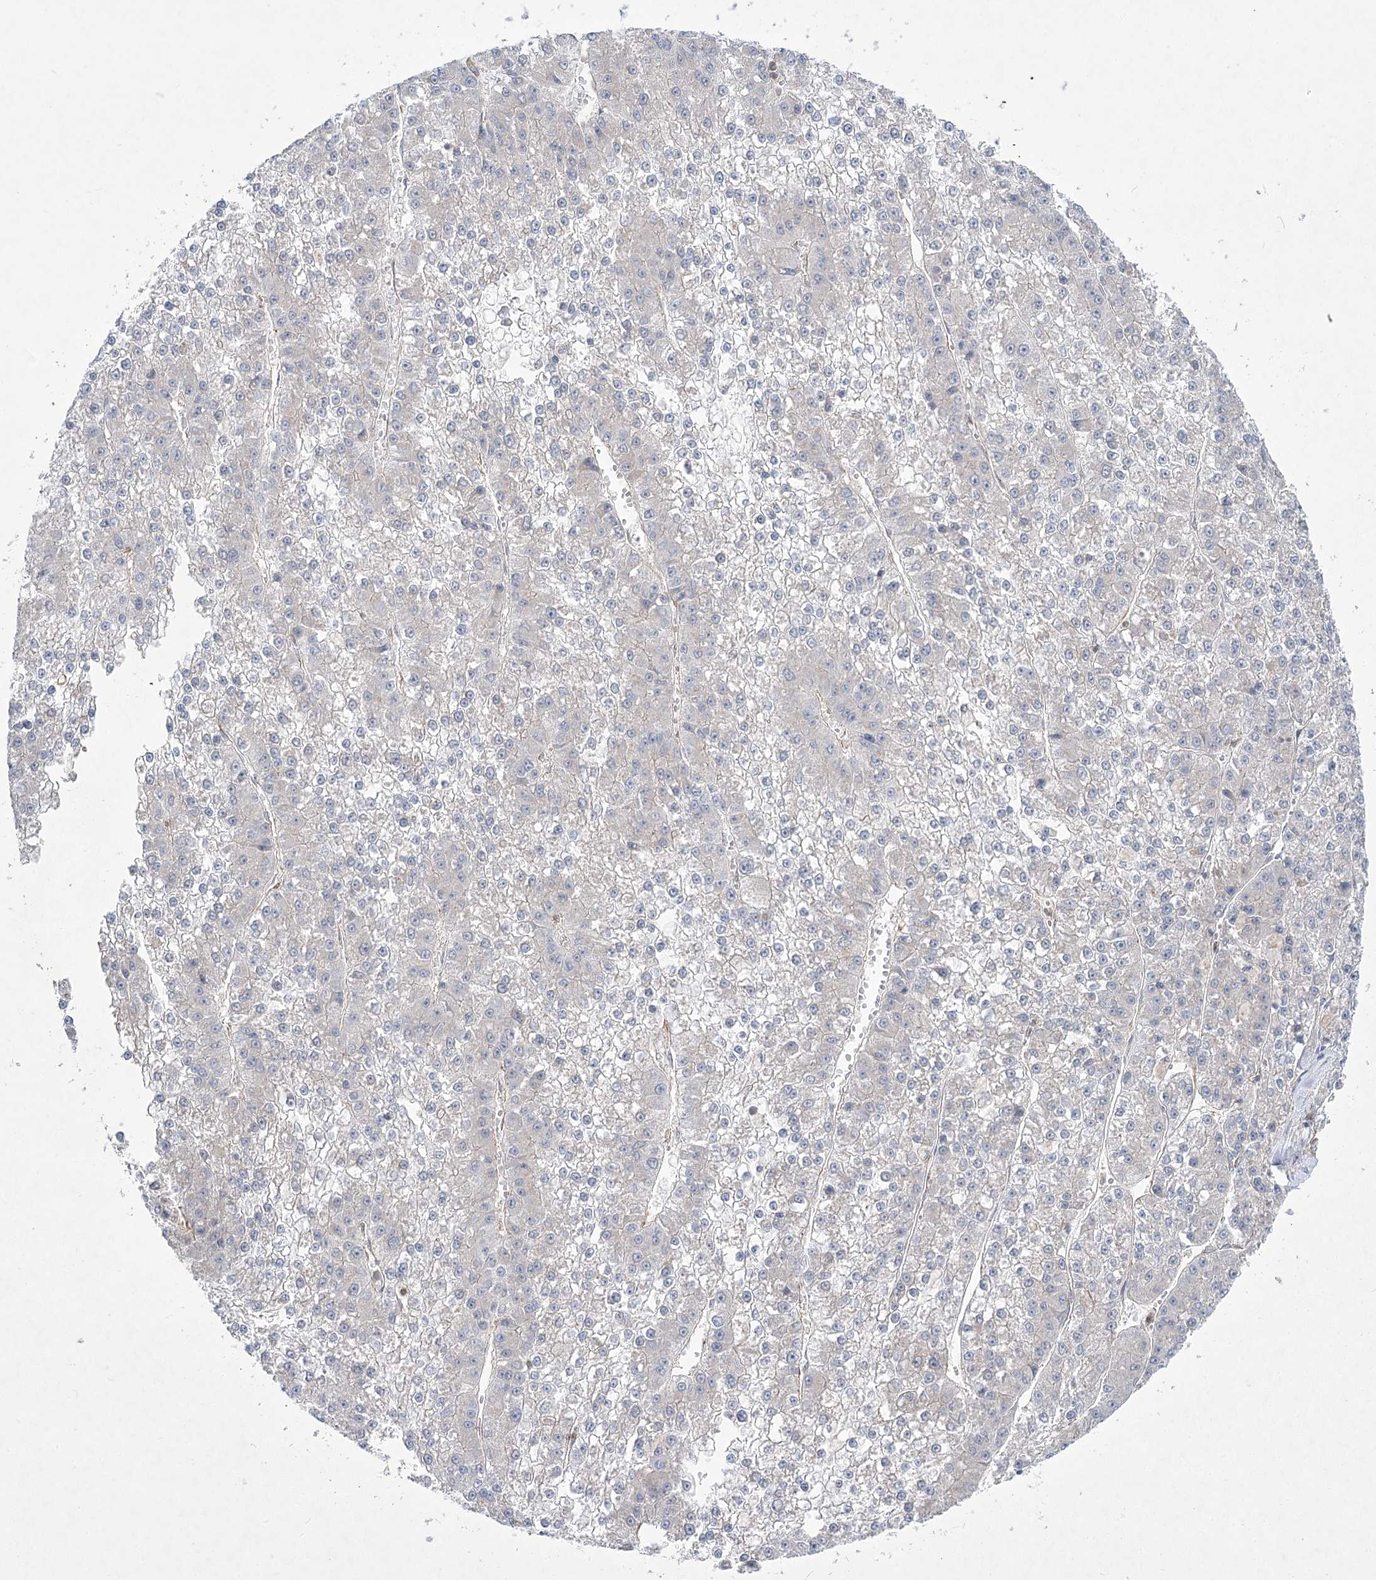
{"staining": {"intensity": "negative", "quantity": "none", "location": "none"}, "tissue": "liver cancer", "cell_type": "Tumor cells", "image_type": "cancer", "snomed": [{"axis": "morphology", "description": "Carcinoma, Hepatocellular, NOS"}, {"axis": "topography", "description": "Liver"}], "caption": "Liver cancer (hepatocellular carcinoma) was stained to show a protein in brown. There is no significant positivity in tumor cells.", "gene": "SH3BP5L", "patient": {"sex": "female", "age": 73}}